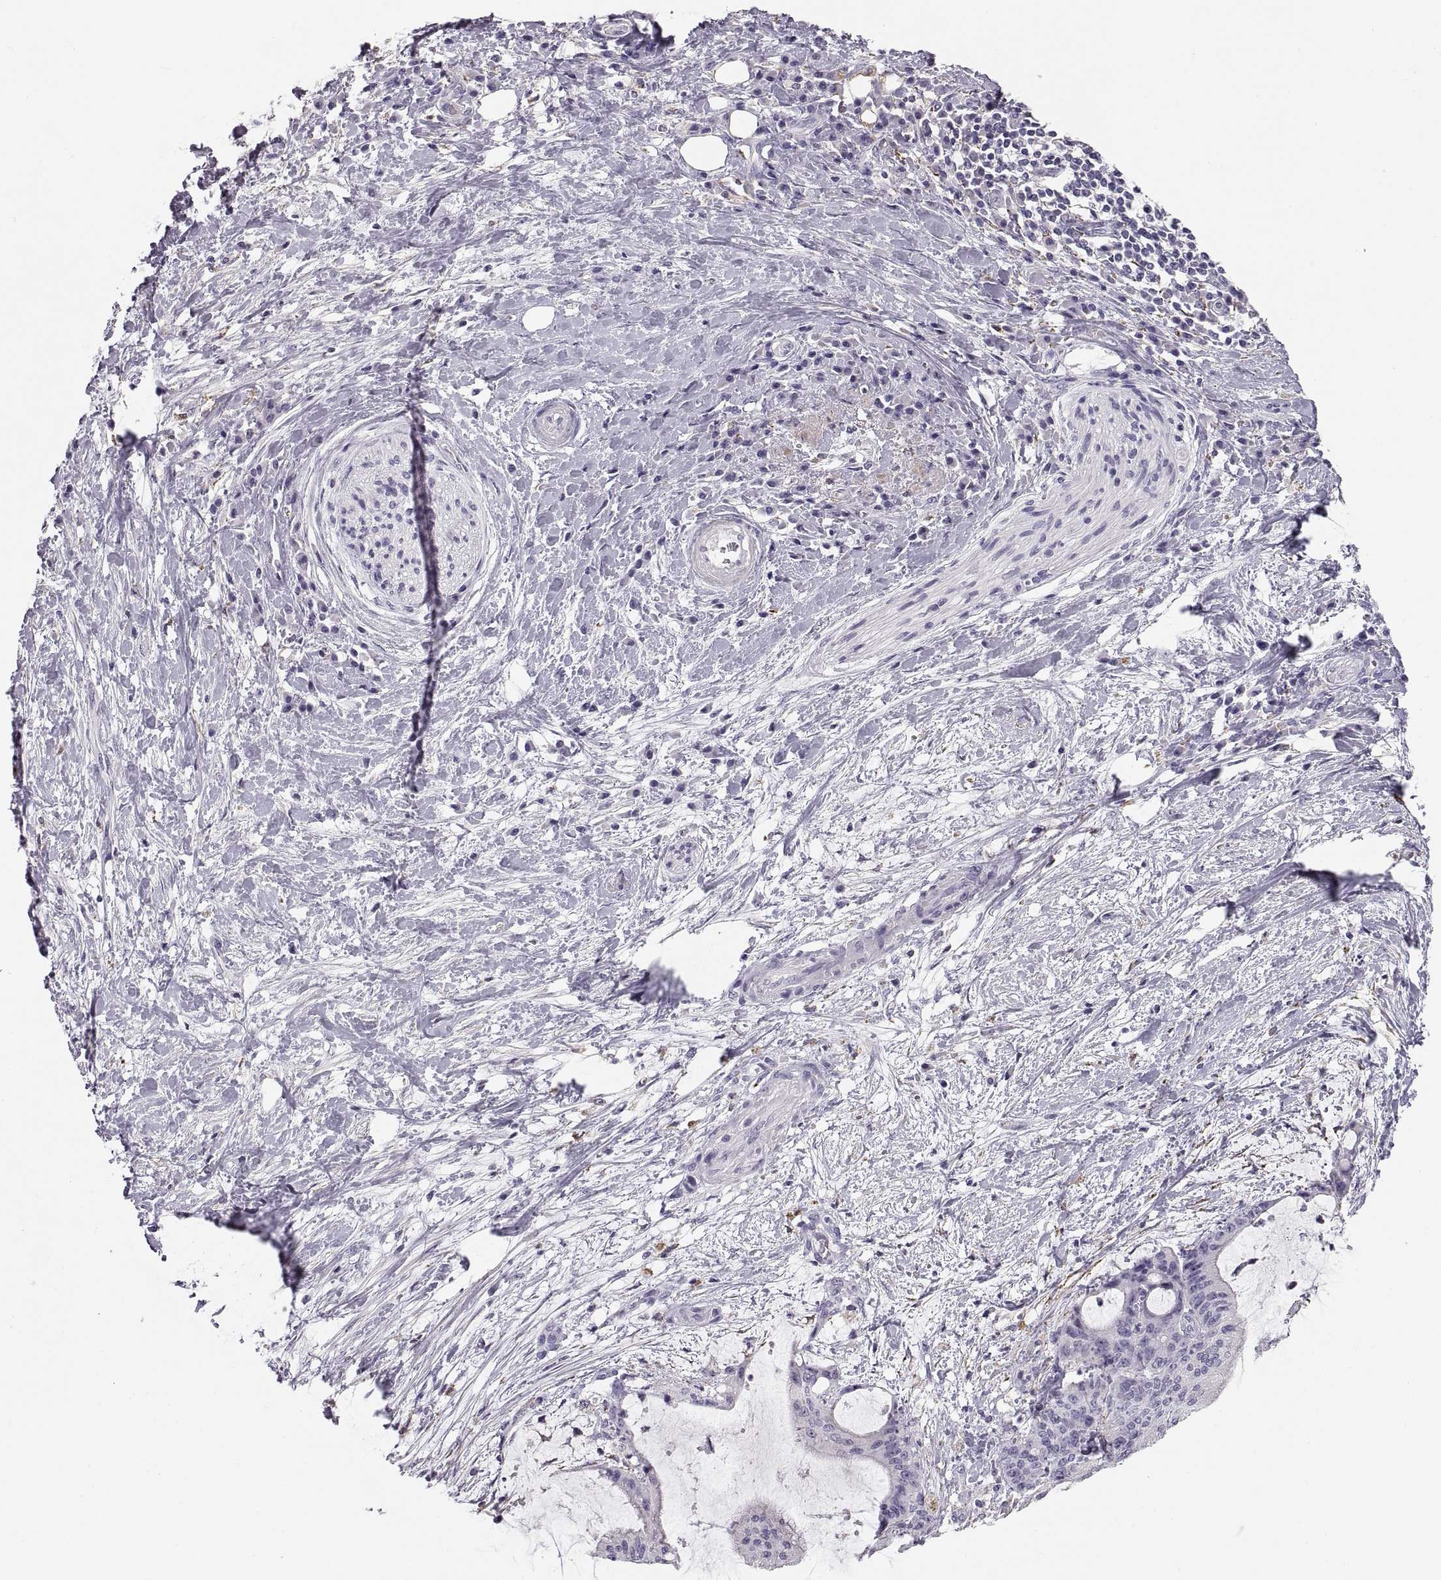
{"staining": {"intensity": "negative", "quantity": "none", "location": "none"}, "tissue": "liver cancer", "cell_type": "Tumor cells", "image_type": "cancer", "snomed": [{"axis": "morphology", "description": "Cholangiocarcinoma"}, {"axis": "topography", "description": "Liver"}], "caption": "An immunohistochemistry (IHC) image of liver cancer (cholangiocarcinoma) is shown. There is no staining in tumor cells of liver cancer (cholangiocarcinoma).", "gene": "COL9A3", "patient": {"sex": "female", "age": 73}}